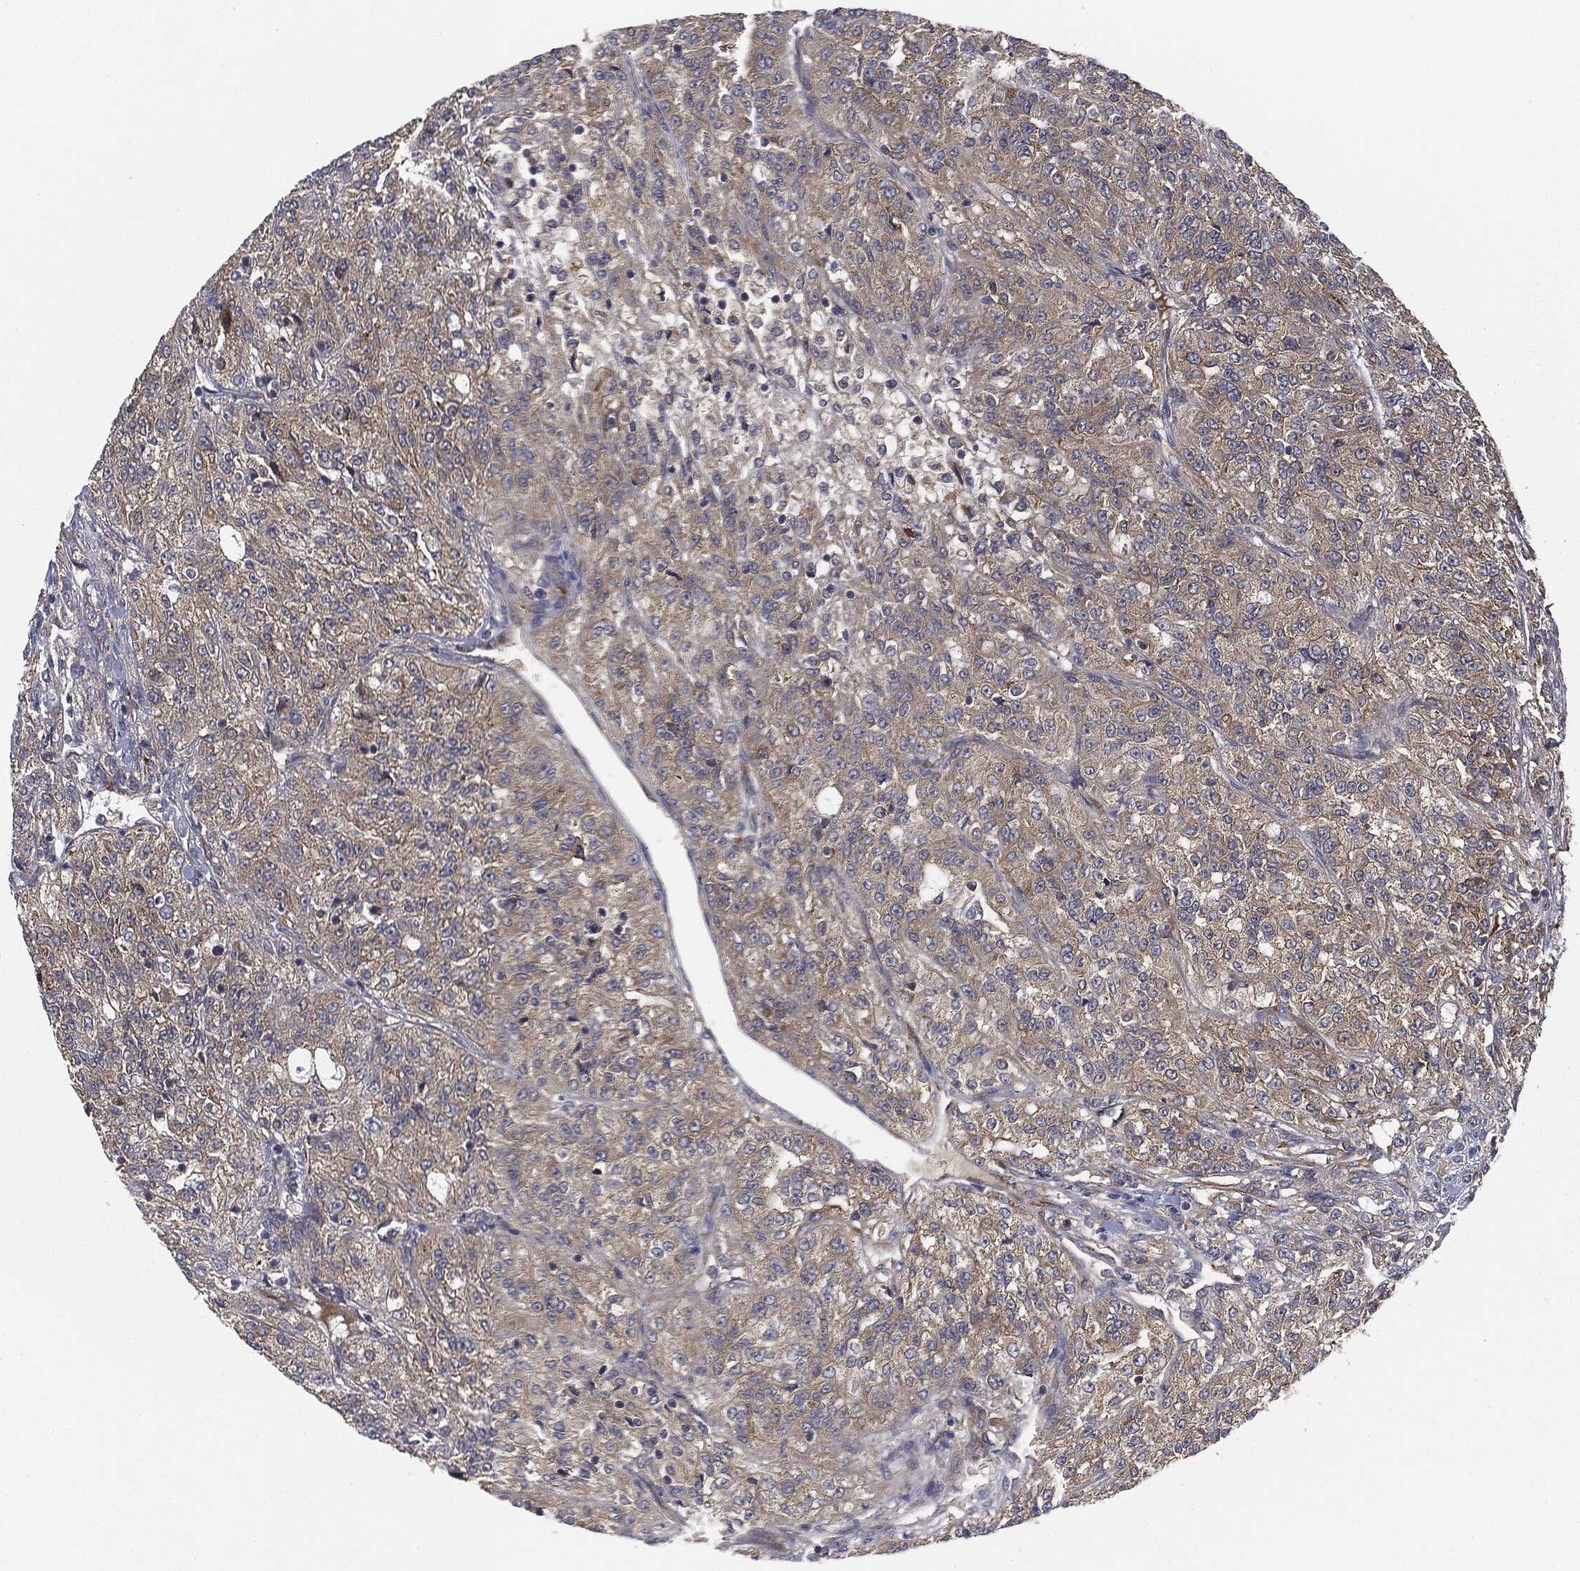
{"staining": {"intensity": "weak", "quantity": "<25%", "location": "cytoplasmic/membranous"}, "tissue": "renal cancer", "cell_type": "Tumor cells", "image_type": "cancer", "snomed": [{"axis": "morphology", "description": "Adenocarcinoma, NOS"}, {"axis": "topography", "description": "Kidney"}], "caption": "This is an immunohistochemistry photomicrograph of renal adenocarcinoma. There is no staining in tumor cells.", "gene": "EIF2AK2", "patient": {"sex": "female", "age": 63}}